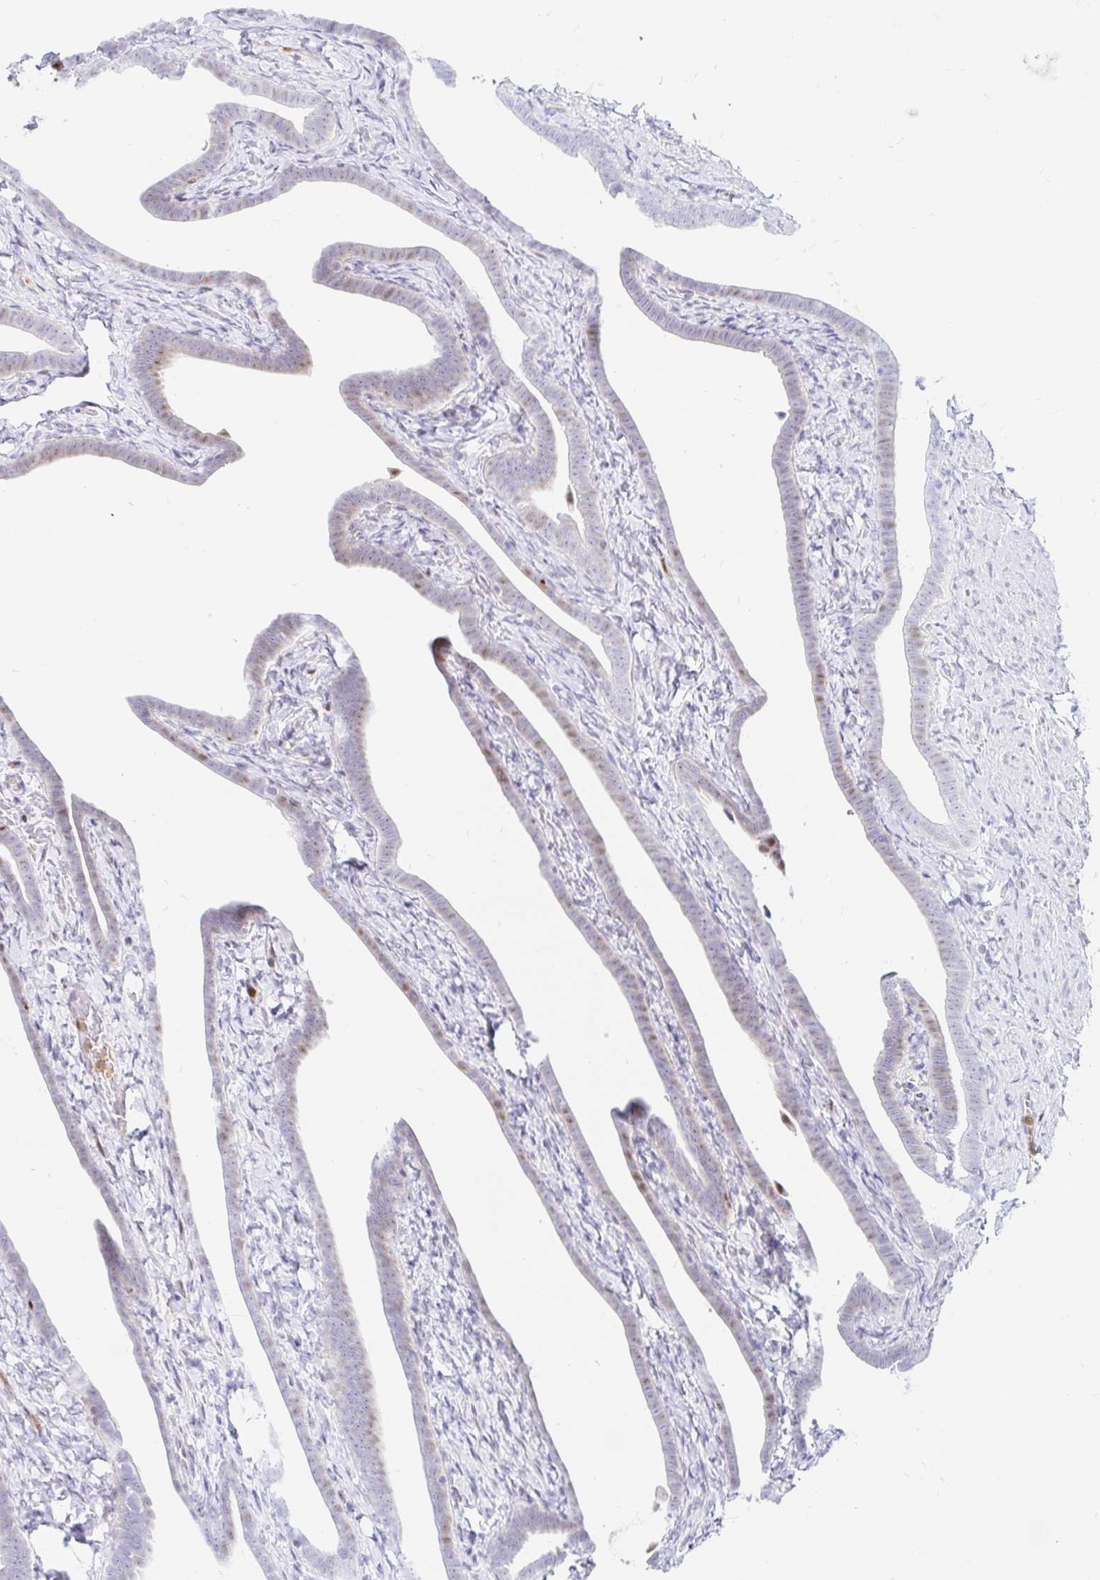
{"staining": {"intensity": "negative", "quantity": "none", "location": "none"}, "tissue": "fallopian tube", "cell_type": "Glandular cells", "image_type": "normal", "snomed": [{"axis": "morphology", "description": "Normal tissue, NOS"}, {"axis": "topography", "description": "Fallopian tube"}], "caption": "This is a photomicrograph of immunohistochemistry staining of benign fallopian tube, which shows no positivity in glandular cells.", "gene": "HINFP", "patient": {"sex": "female", "age": 69}}